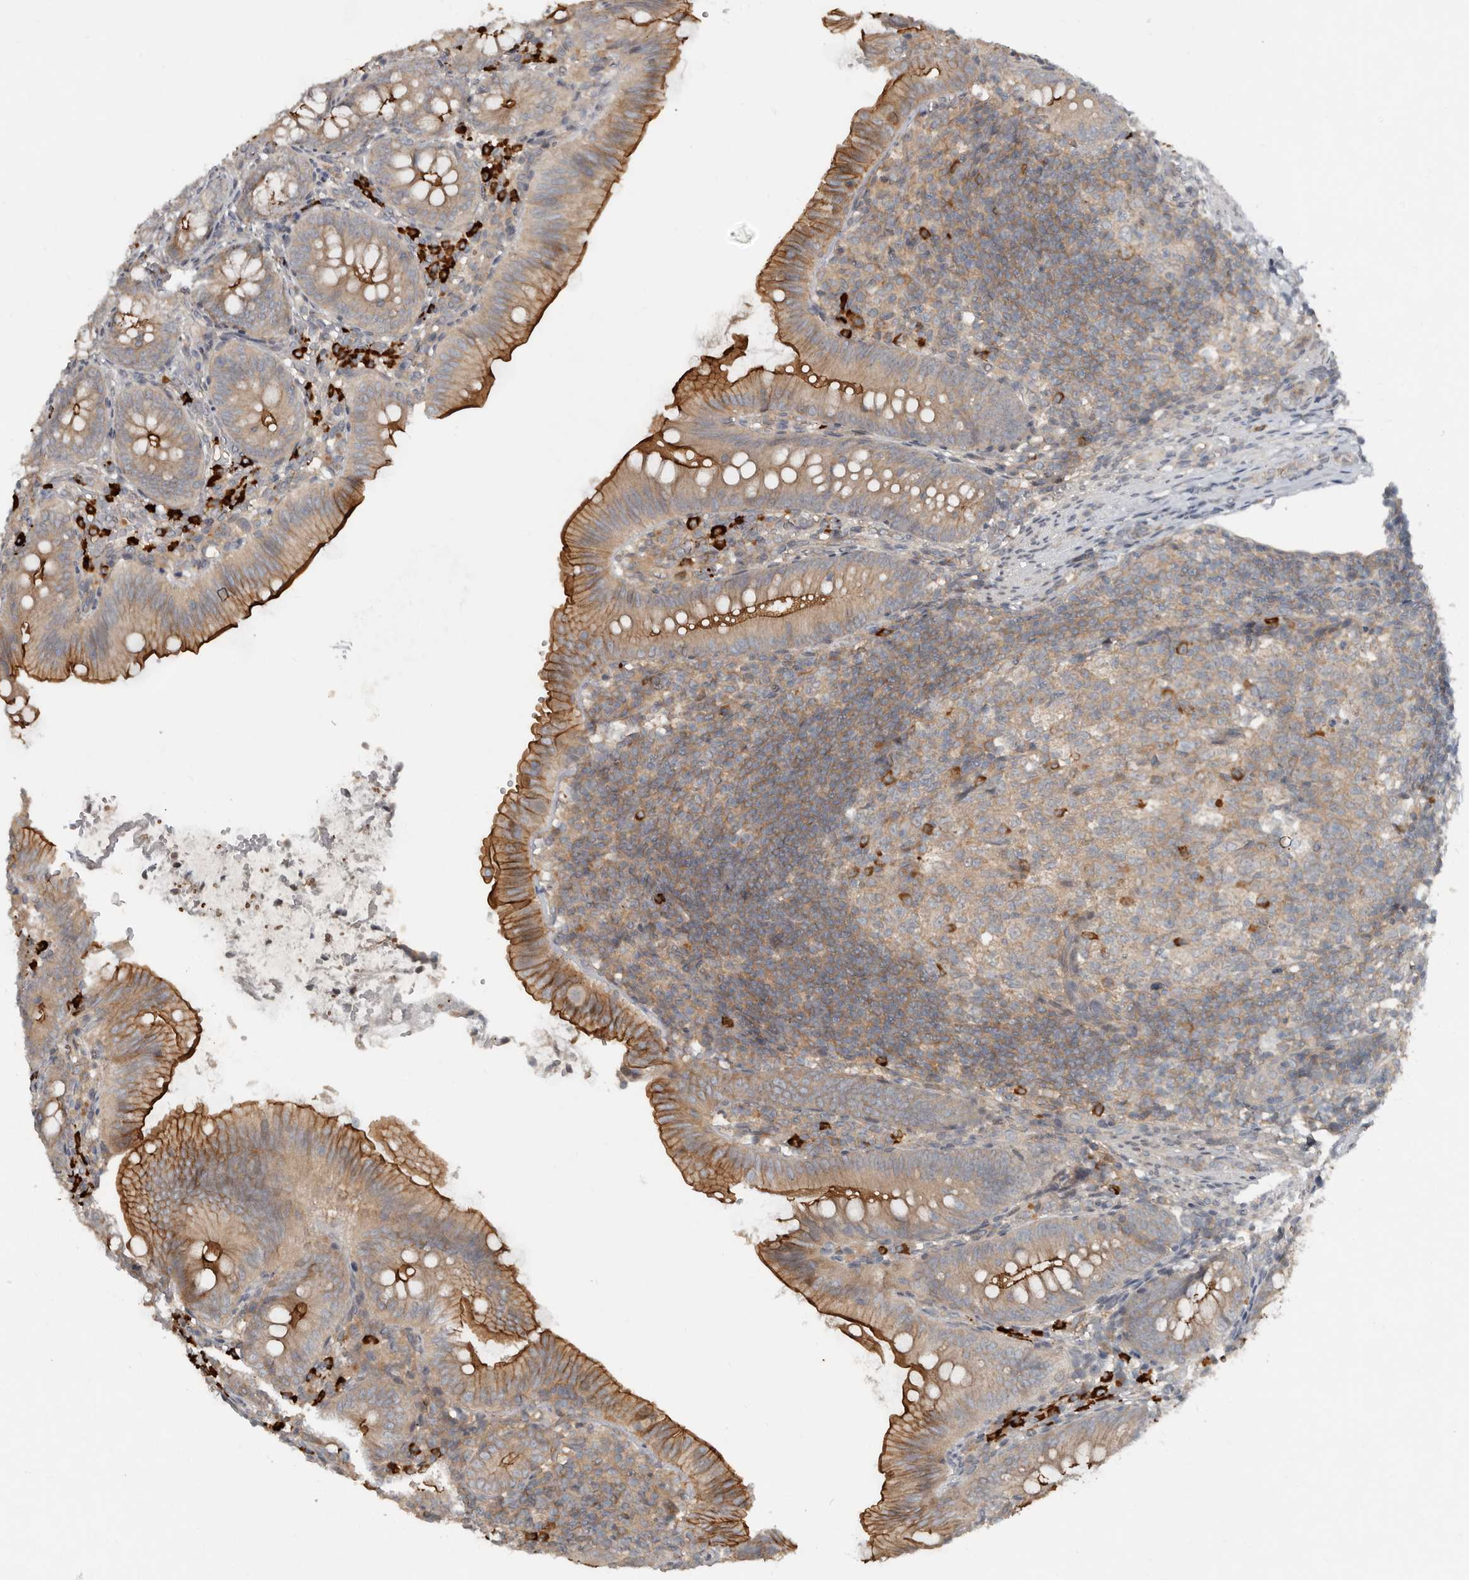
{"staining": {"intensity": "strong", "quantity": ">75%", "location": "cytoplasmic/membranous"}, "tissue": "appendix", "cell_type": "Glandular cells", "image_type": "normal", "snomed": [{"axis": "morphology", "description": "Normal tissue, NOS"}, {"axis": "topography", "description": "Appendix"}], "caption": "Strong cytoplasmic/membranous protein staining is seen in approximately >75% of glandular cells in appendix.", "gene": "TEAD3", "patient": {"sex": "male", "age": 1}}